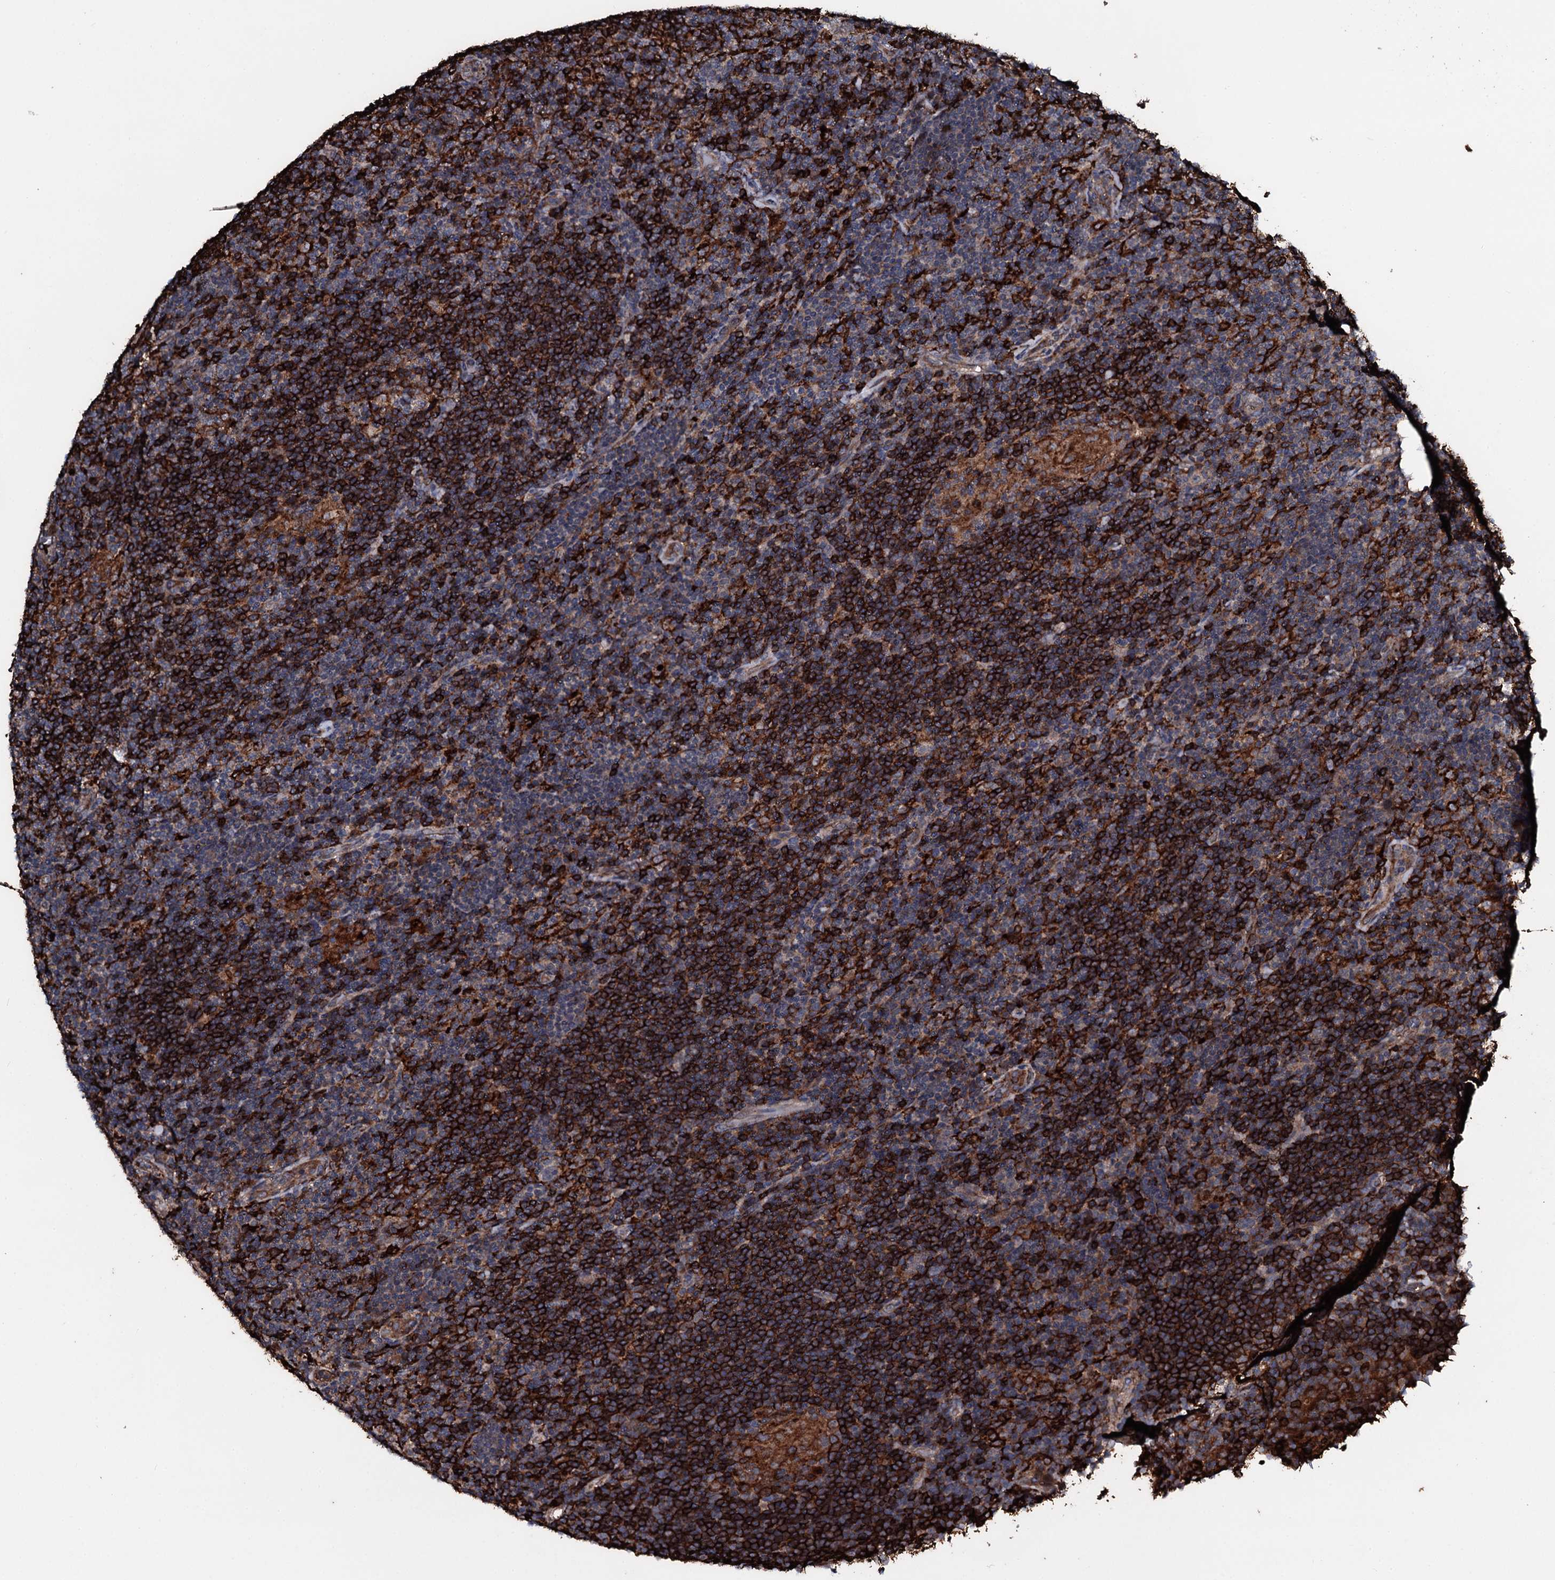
{"staining": {"intensity": "negative", "quantity": "none", "location": "none"}, "tissue": "lymphoma", "cell_type": "Tumor cells", "image_type": "cancer", "snomed": [{"axis": "morphology", "description": "Hodgkin's disease, NOS"}, {"axis": "topography", "description": "Lymph node"}], "caption": "Lymphoma was stained to show a protein in brown. There is no significant expression in tumor cells.", "gene": "TPGS2", "patient": {"sex": "female", "age": 57}}